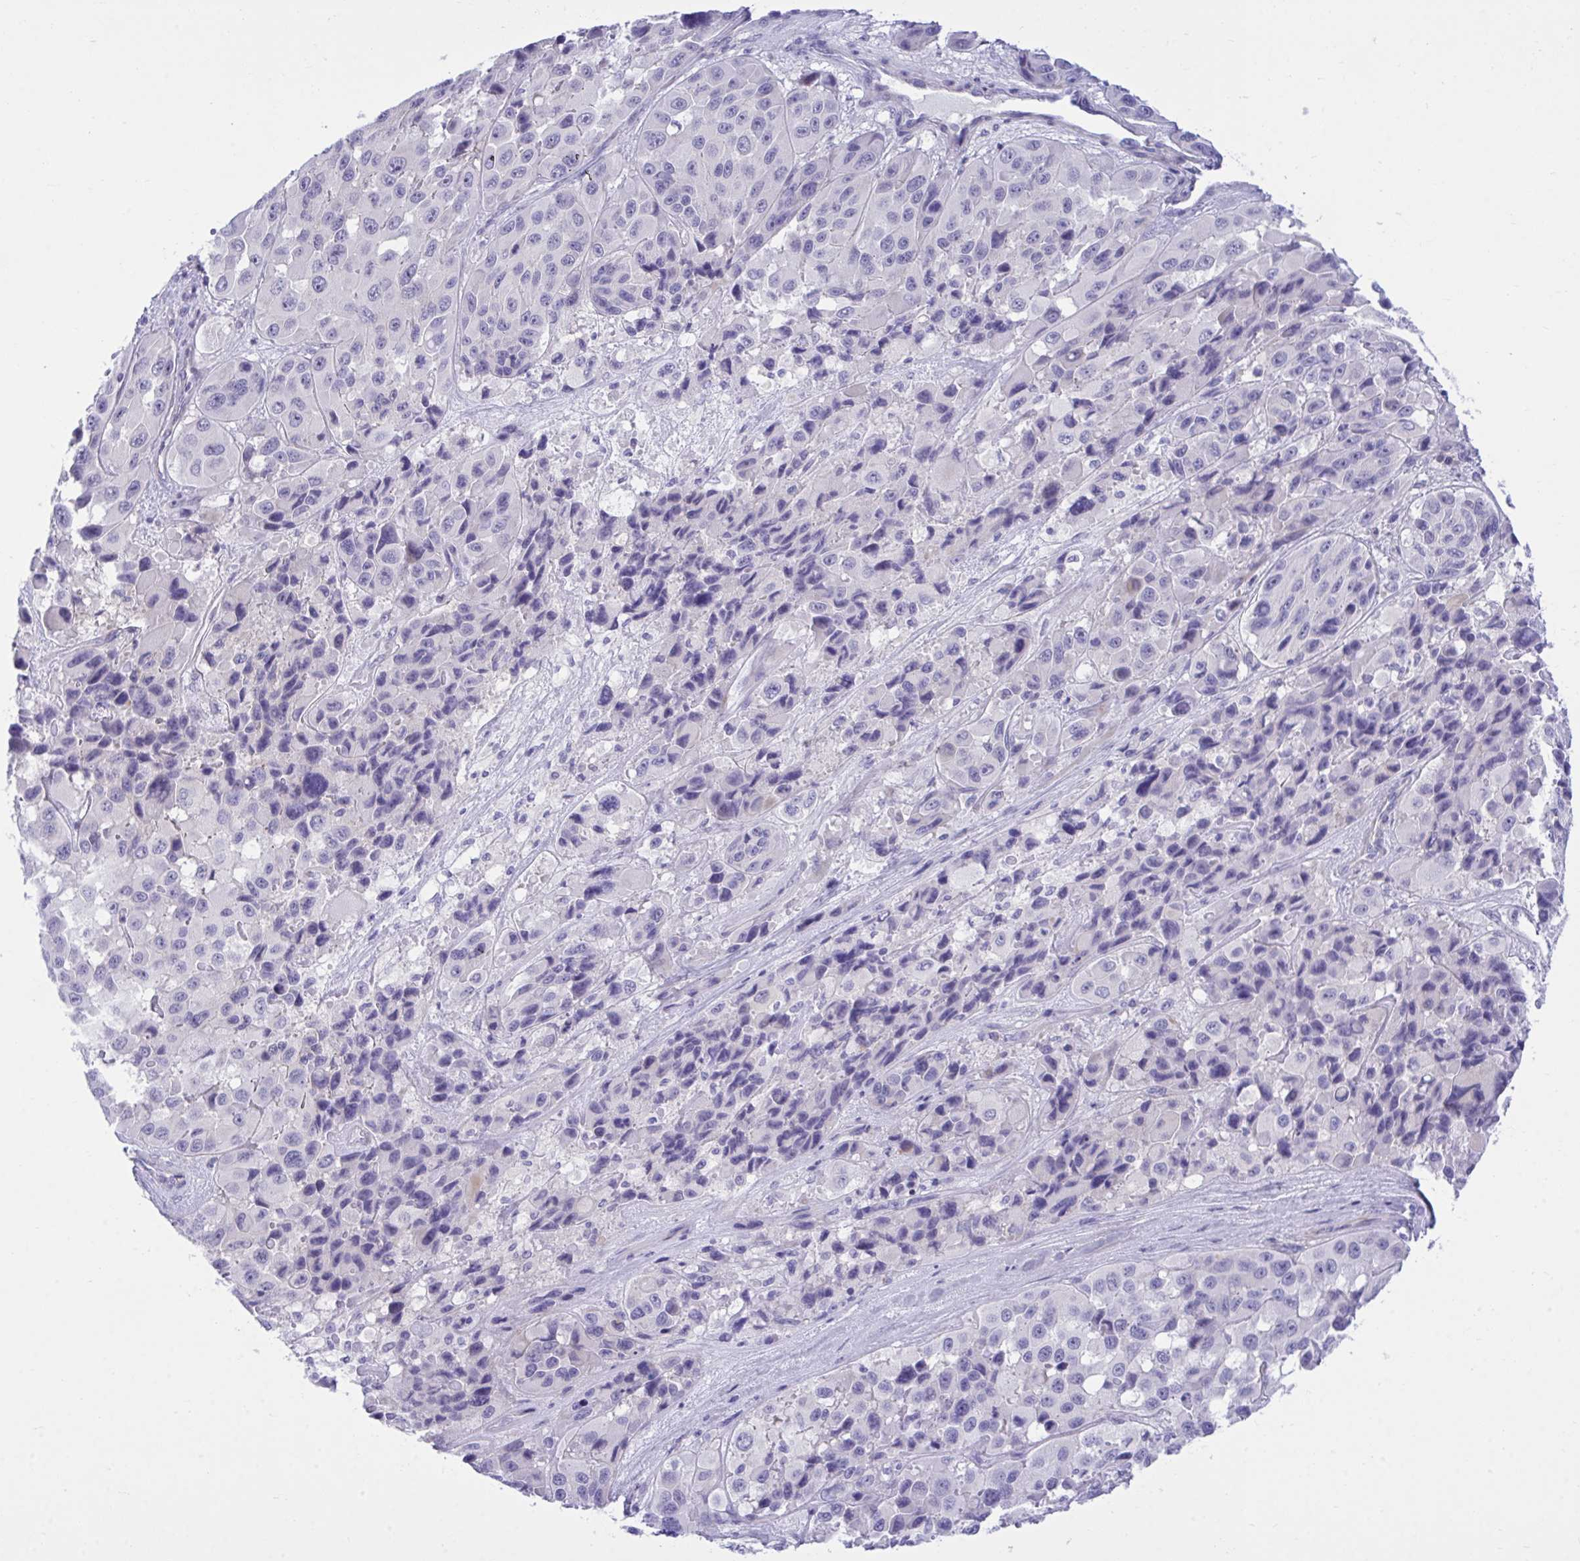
{"staining": {"intensity": "negative", "quantity": "none", "location": "none"}, "tissue": "melanoma", "cell_type": "Tumor cells", "image_type": "cancer", "snomed": [{"axis": "morphology", "description": "Malignant melanoma, Metastatic site"}, {"axis": "topography", "description": "Lymph node"}], "caption": "High magnification brightfield microscopy of malignant melanoma (metastatic site) stained with DAB (3,3'-diaminobenzidine) (brown) and counterstained with hematoxylin (blue): tumor cells show no significant expression.", "gene": "MED9", "patient": {"sex": "female", "age": 65}}